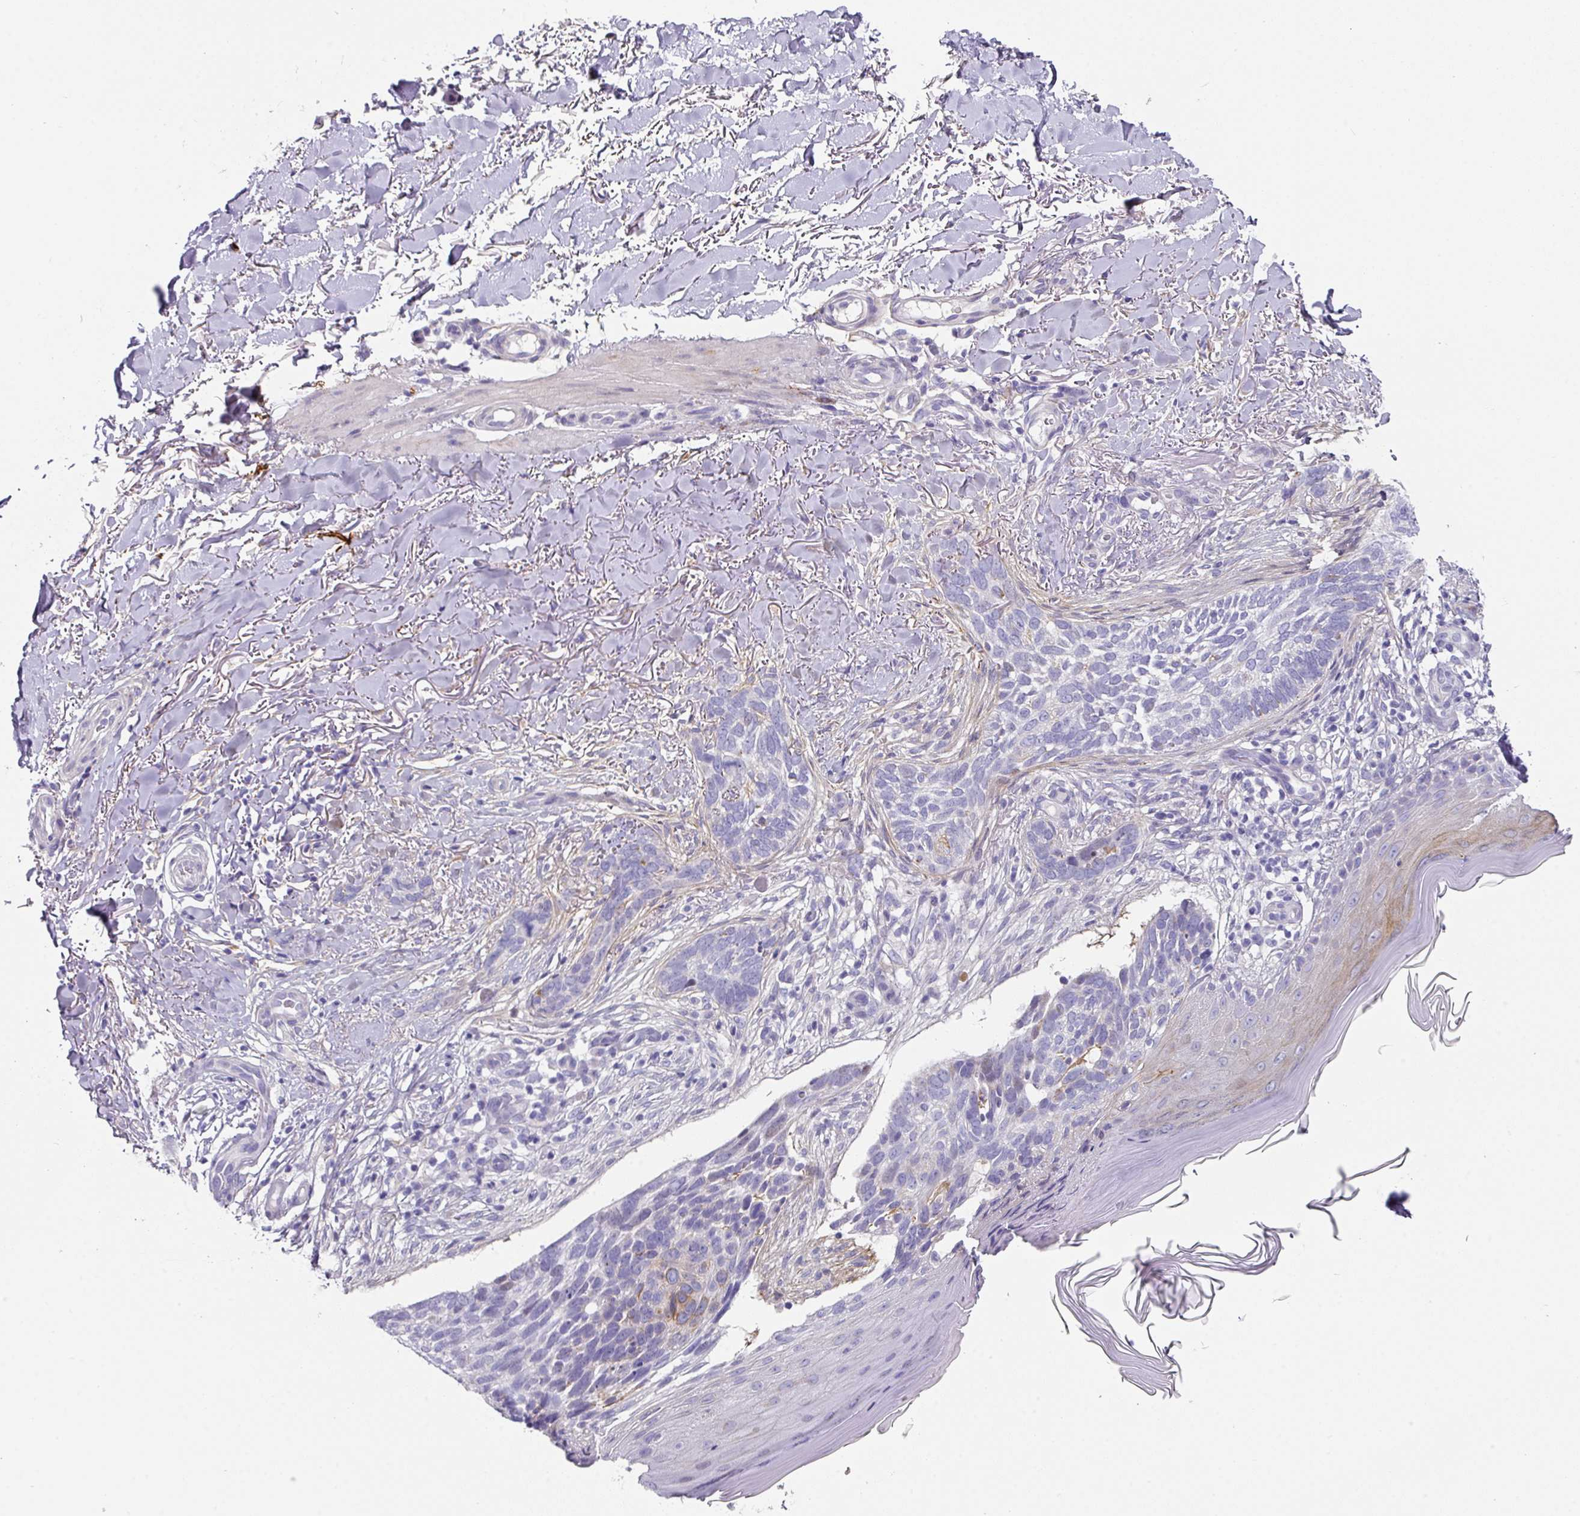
{"staining": {"intensity": "negative", "quantity": "none", "location": "none"}, "tissue": "skin cancer", "cell_type": "Tumor cells", "image_type": "cancer", "snomed": [{"axis": "morphology", "description": "Normal tissue, NOS"}, {"axis": "morphology", "description": "Basal cell carcinoma"}, {"axis": "topography", "description": "Skin"}], "caption": "Immunohistochemistry (IHC) micrograph of skin cancer stained for a protein (brown), which displays no expression in tumor cells.", "gene": "ANKRD29", "patient": {"sex": "female", "age": 67}}